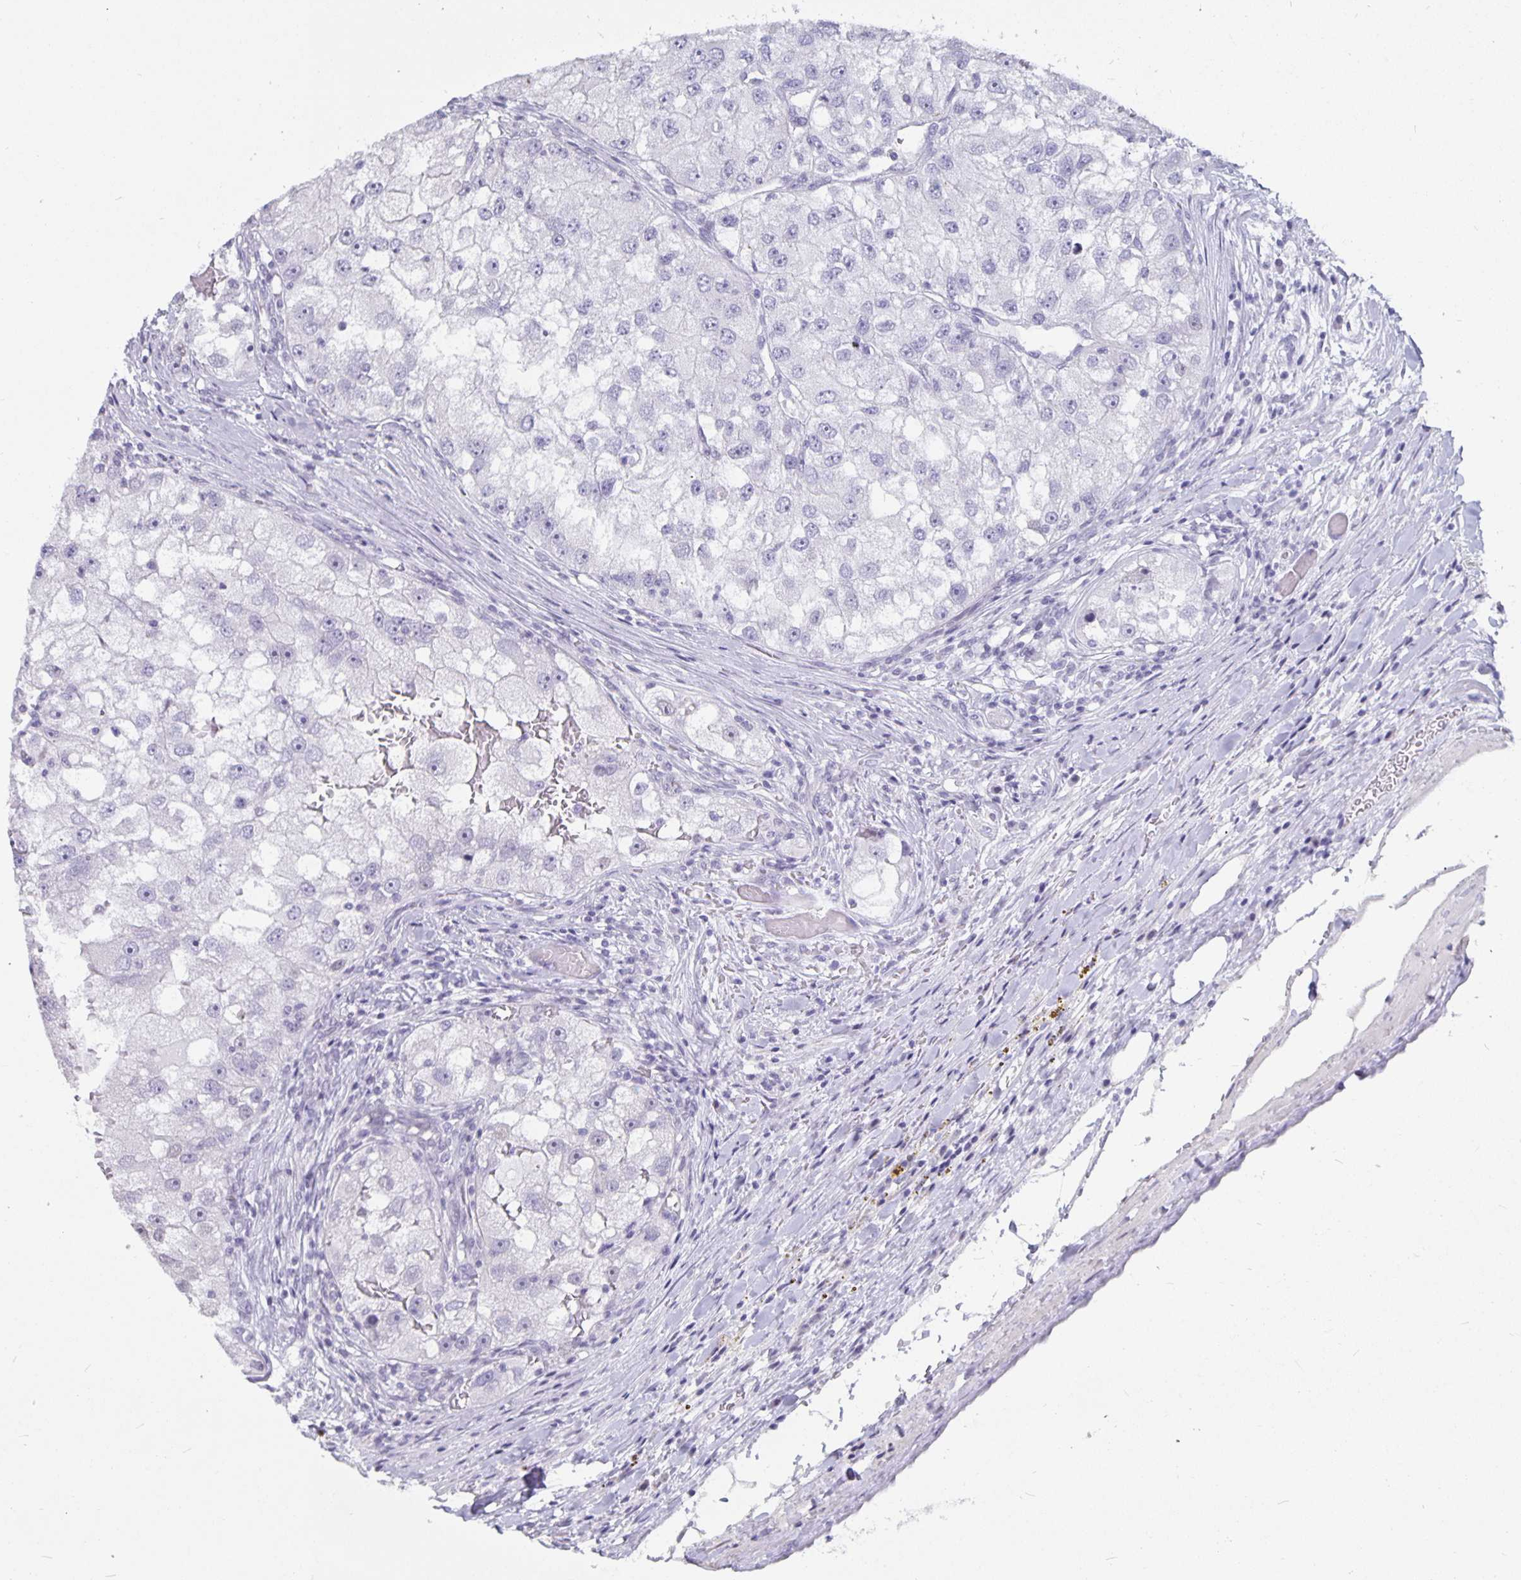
{"staining": {"intensity": "negative", "quantity": "none", "location": "none"}, "tissue": "renal cancer", "cell_type": "Tumor cells", "image_type": "cancer", "snomed": [{"axis": "morphology", "description": "Adenocarcinoma, NOS"}, {"axis": "topography", "description": "Kidney"}], "caption": "Adenocarcinoma (renal) was stained to show a protein in brown. There is no significant positivity in tumor cells.", "gene": "OLIG2", "patient": {"sex": "male", "age": 63}}